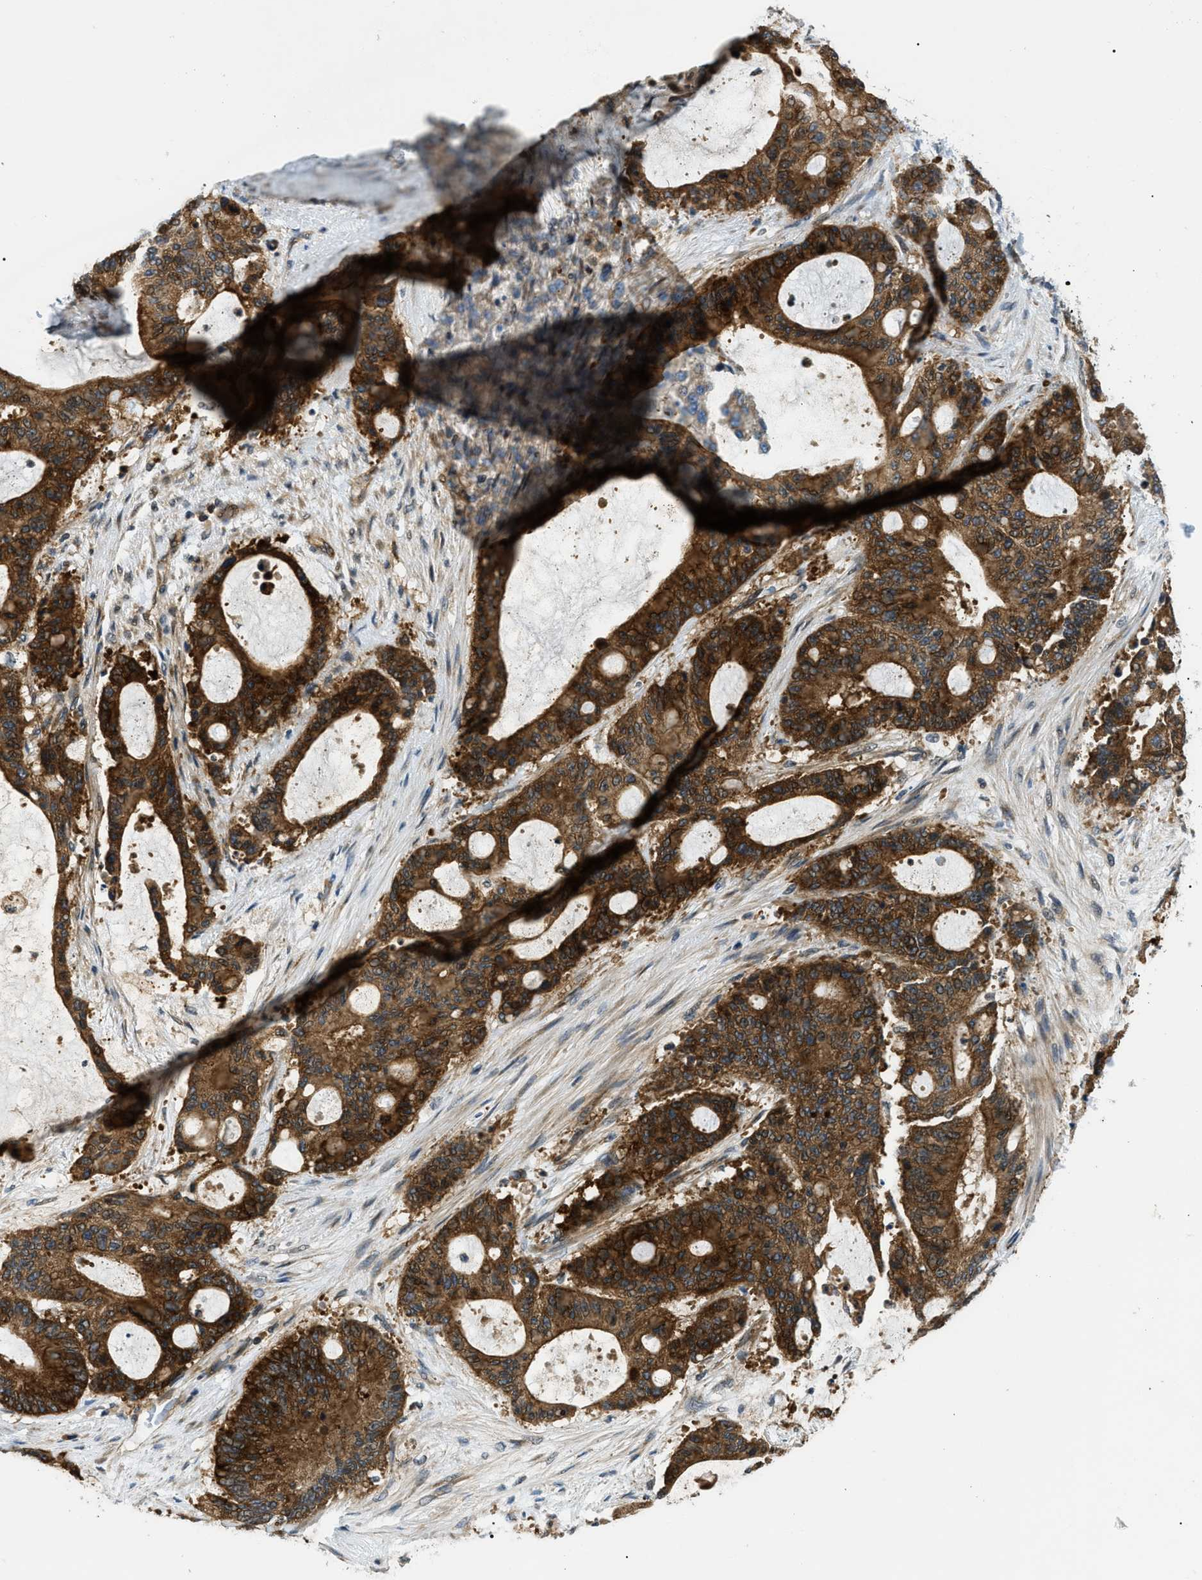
{"staining": {"intensity": "moderate", "quantity": ">75%", "location": "cytoplasmic/membranous"}, "tissue": "liver cancer", "cell_type": "Tumor cells", "image_type": "cancer", "snomed": [{"axis": "morphology", "description": "Cholangiocarcinoma"}, {"axis": "topography", "description": "Liver"}], "caption": "Human liver cancer (cholangiocarcinoma) stained for a protein (brown) demonstrates moderate cytoplasmic/membranous positive positivity in about >75% of tumor cells.", "gene": "SRPK1", "patient": {"sex": "female", "age": 73}}